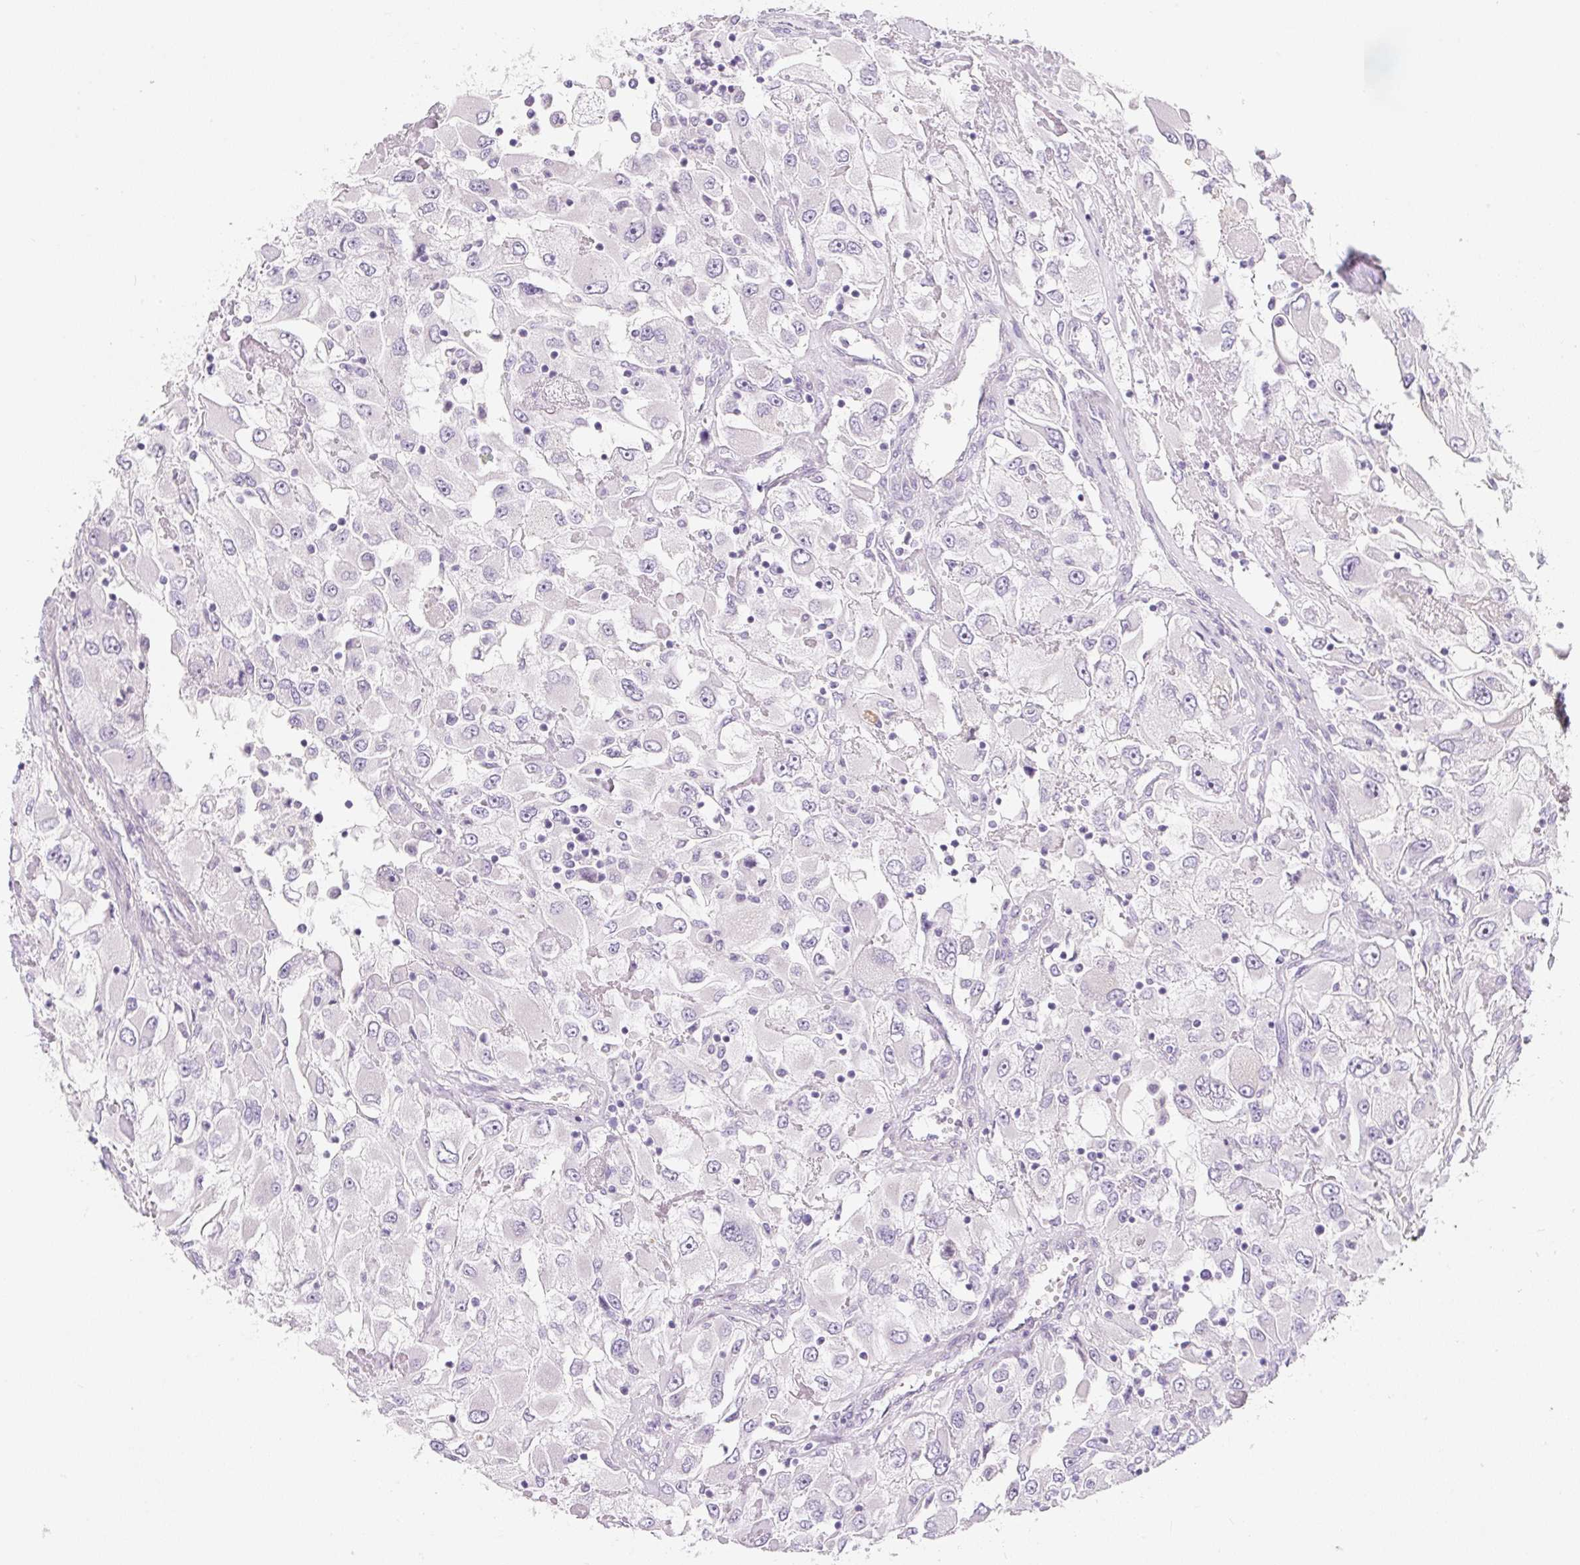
{"staining": {"intensity": "negative", "quantity": "none", "location": "none"}, "tissue": "renal cancer", "cell_type": "Tumor cells", "image_type": "cancer", "snomed": [{"axis": "morphology", "description": "Adenocarcinoma, NOS"}, {"axis": "topography", "description": "Kidney"}], "caption": "Immunohistochemical staining of human adenocarcinoma (renal) demonstrates no significant expression in tumor cells.", "gene": "PWWP3B", "patient": {"sex": "female", "age": 52}}